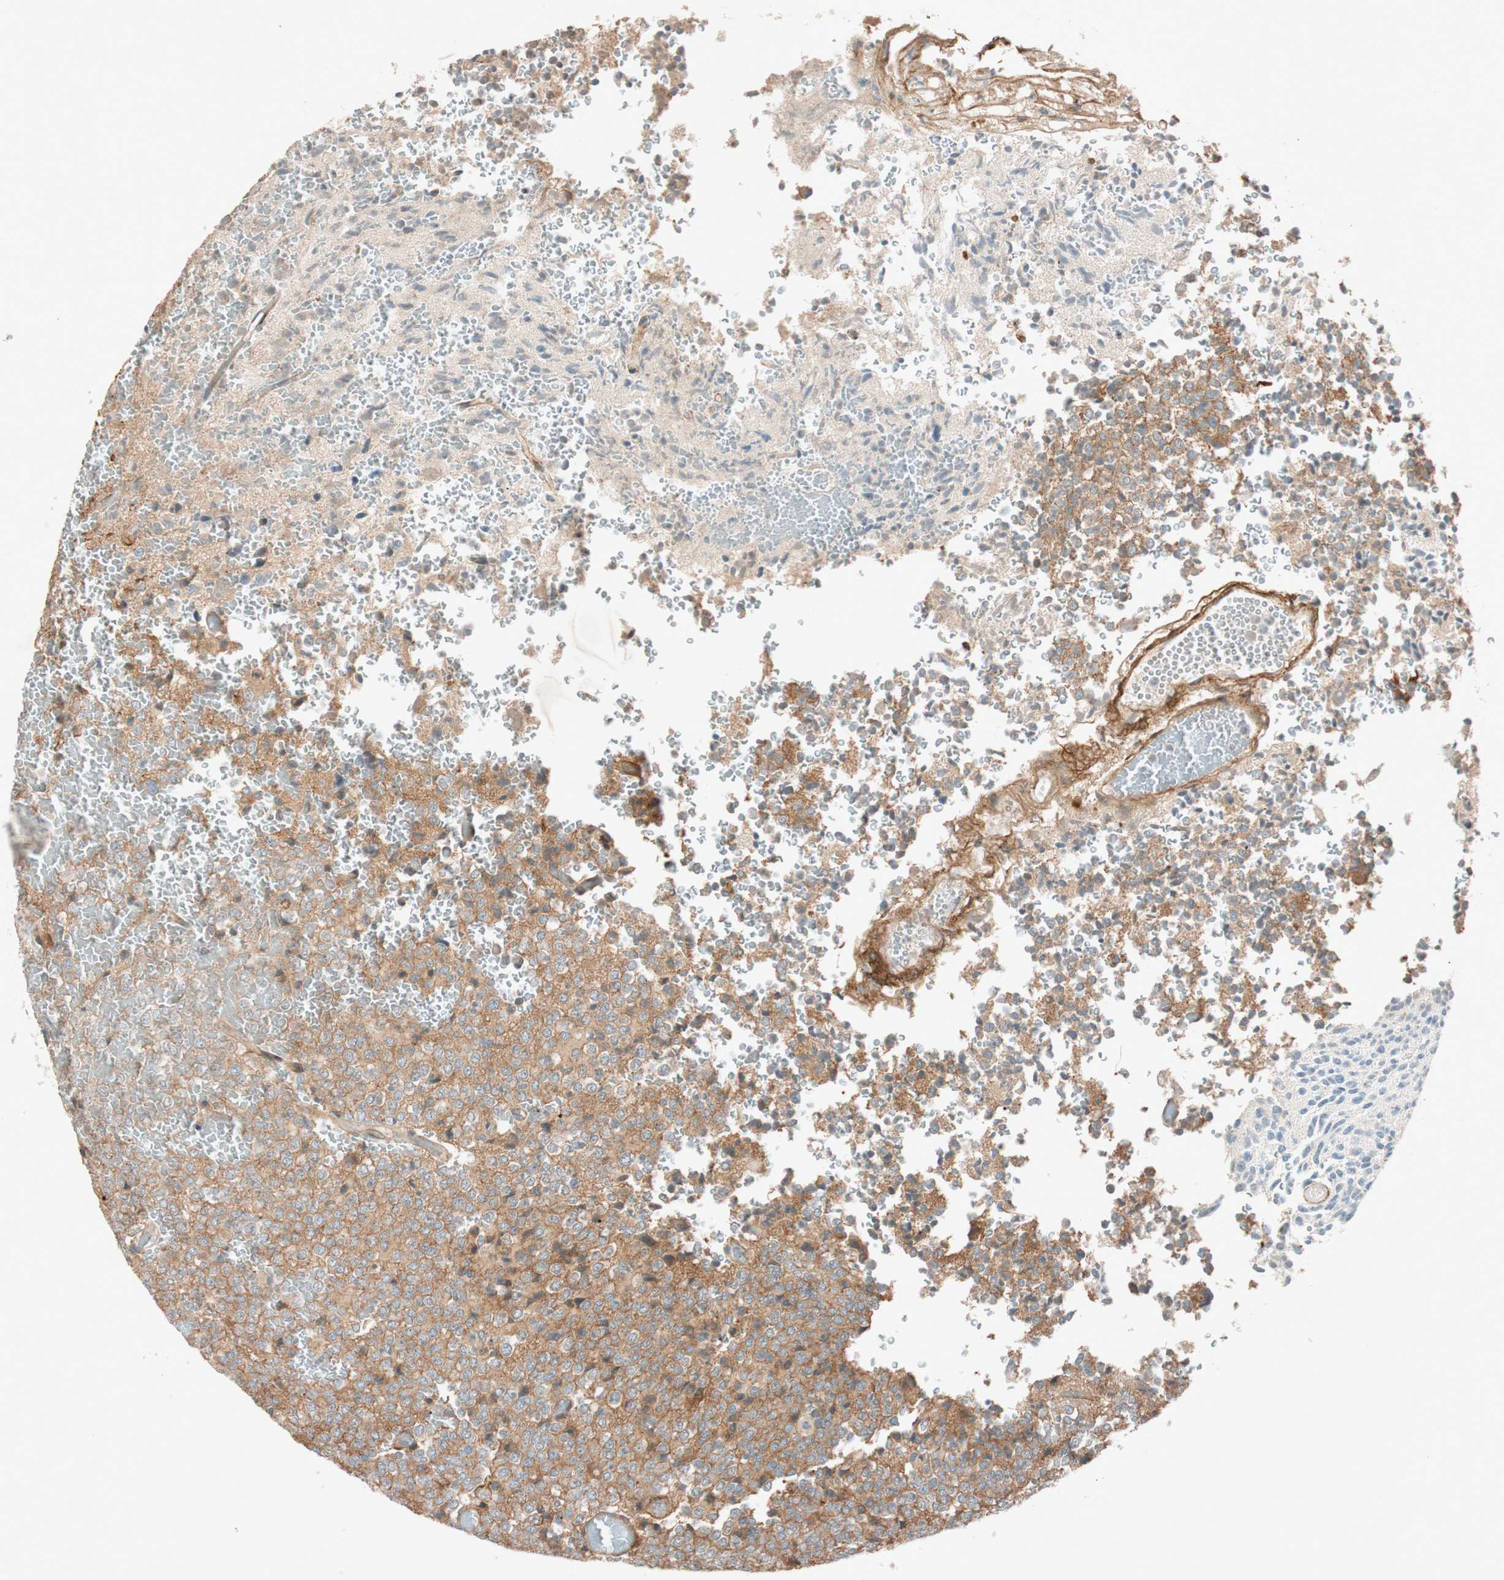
{"staining": {"intensity": "moderate", "quantity": "25%-75%", "location": "cytoplasmic/membranous"}, "tissue": "glioma", "cell_type": "Tumor cells", "image_type": "cancer", "snomed": [{"axis": "morphology", "description": "Glioma, malignant, High grade"}, {"axis": "topography", "description": "pancreas cauda"}], "caption": "Brown immunohistochemical staining in human malignant high-grade glioma exhibits moderate cytoplasmic/membranous positivity in about 25%-75% of tumor cells.", "gene": "EPHA6", "patient": {"sex": "male", "age": 60}}